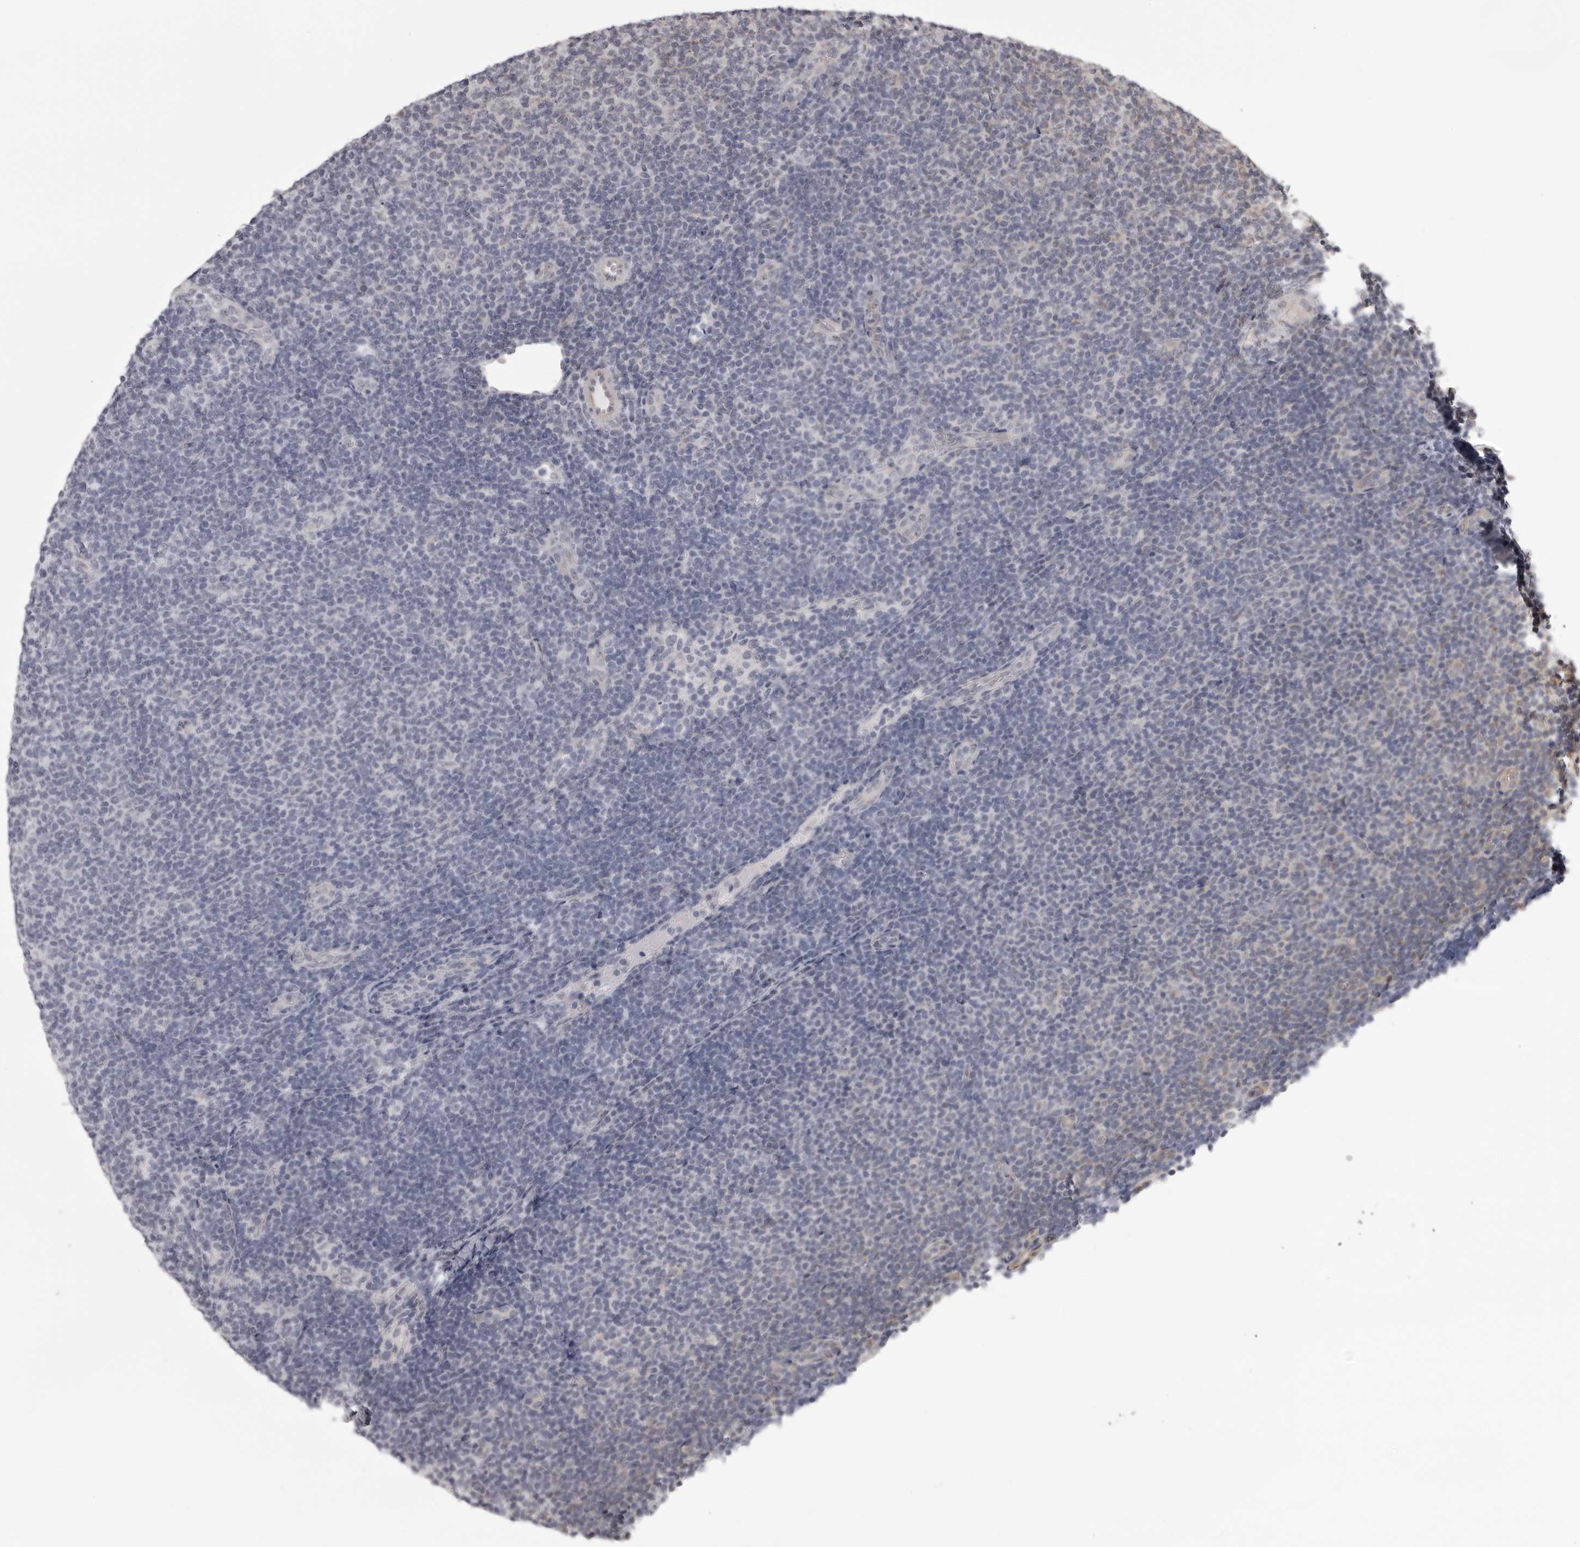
{"staining": {"intensity": "negative", "quantity": "none", "location": "none"}, "tissue": "lymphoma", "cell_type": "Tumor cells", "image_type": "cancer", "snomed": [{"axis": "morphology", "description": "Malignant lymphoma, non-Hodgkin's type, Low grade"}, {"axis": "topography", "description": "Lymph node"}], "caption": "Protein analysis of malignant lymphoma, non-Hodgkin's type (low-grade) shows no significant expression in tumor cells. Brightfield microscopy of IHC stained with DAB (3,3'-diaminobenzidine) (brown) and hematoxylin (blue), captured at high magnification.", "gene": "EPHA10", "patient": {"sex": "male", "age": 66}}